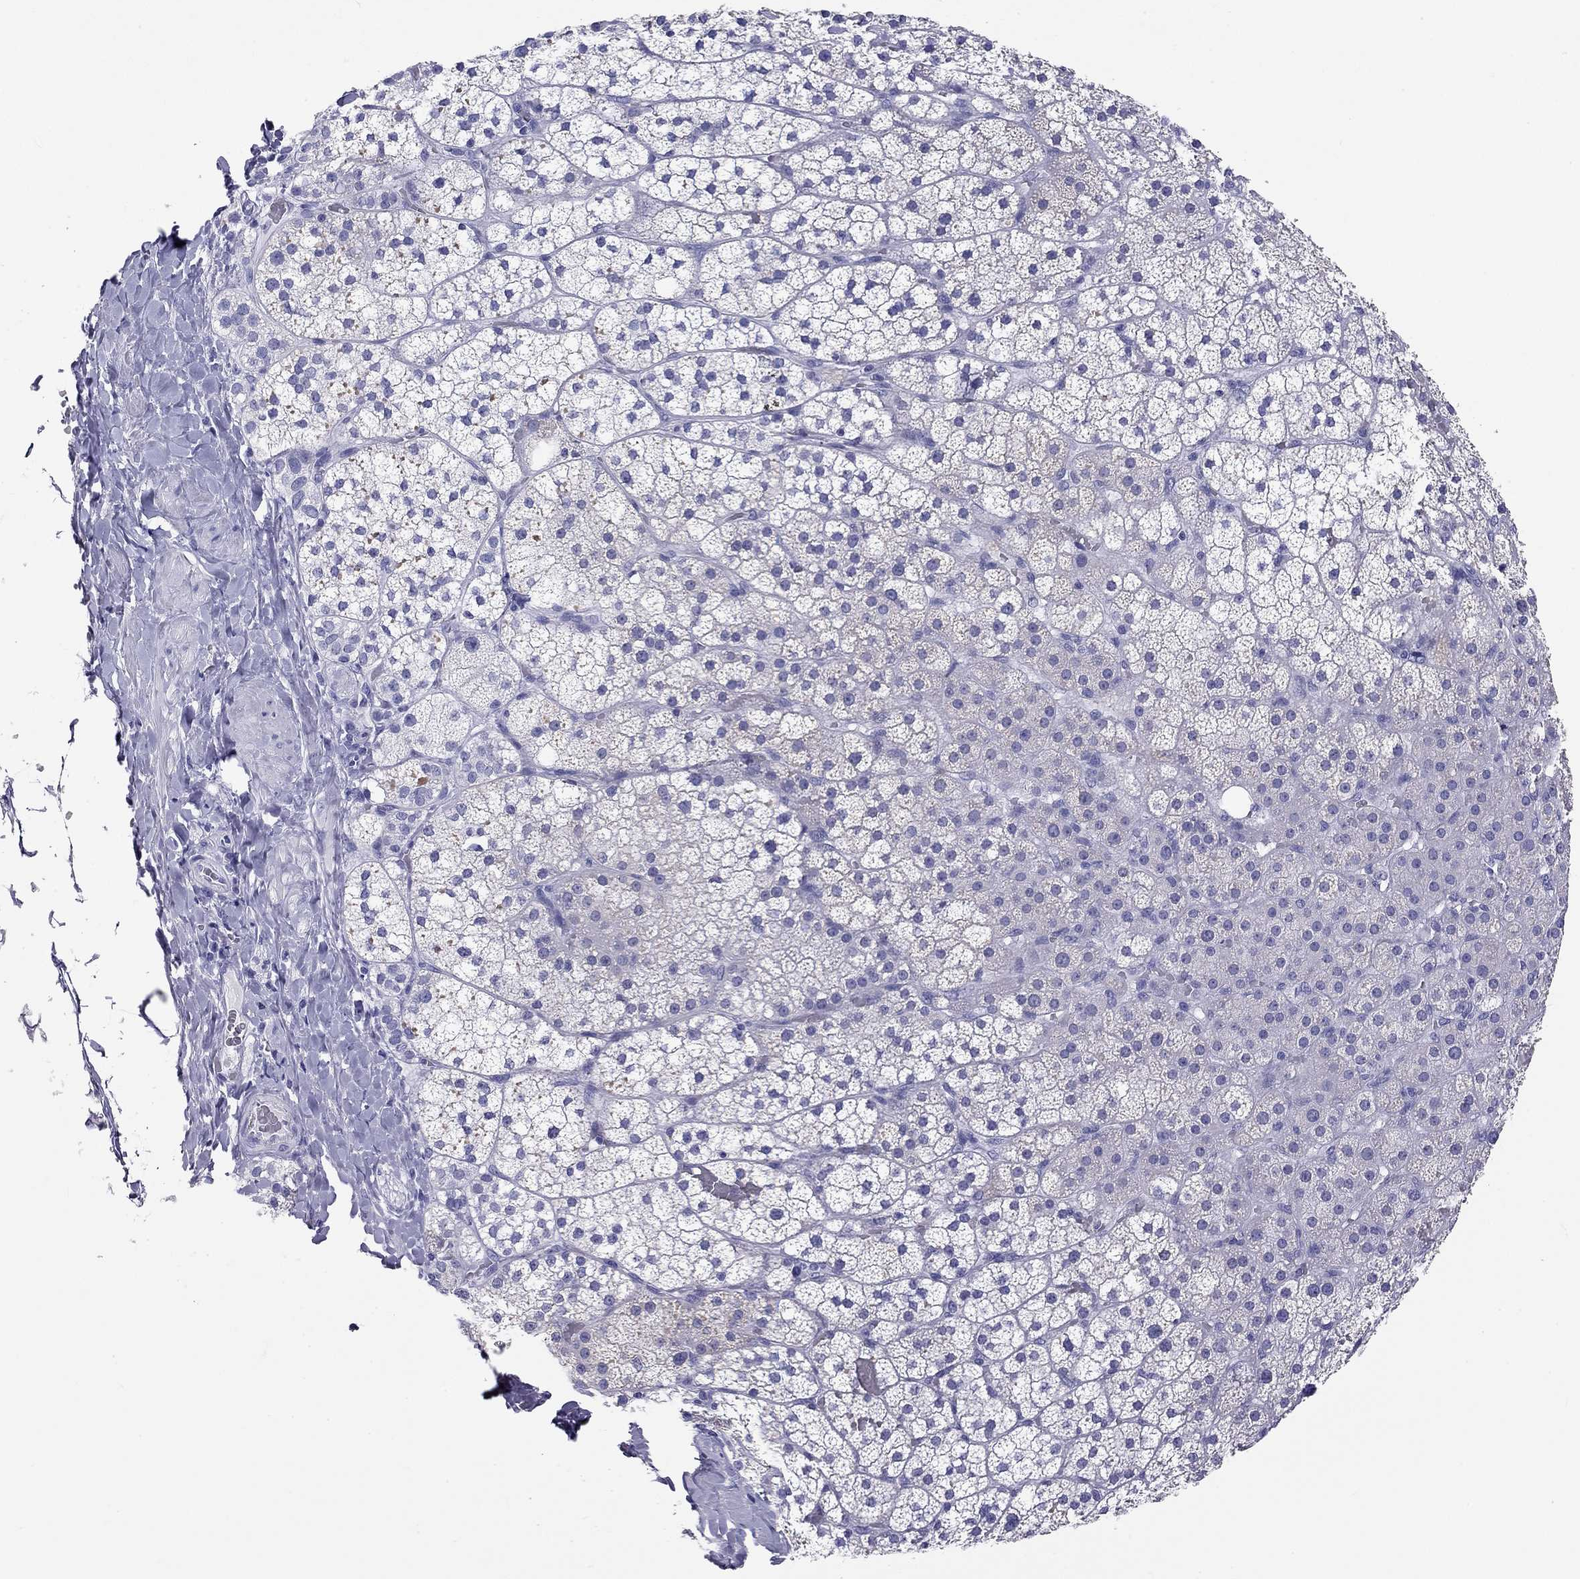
{"staining": {"intensity": "negative", "quantity": "none", "location": "none"}, "tissue": "adrenal gland", "cell_type": "Glandular cells", "image_type": "normal", "snomed": [{"axis": "morphology", "description": "Normal tissue, NOS"}, {"axis": "topography", "description": "Adrenal gland"}], "caption": "Micrograph shows no protein positivity in glandular cells of normal adrenal gland.", "gene": "DPY19L2", "patient": {"sex": "male", "age": 53}}